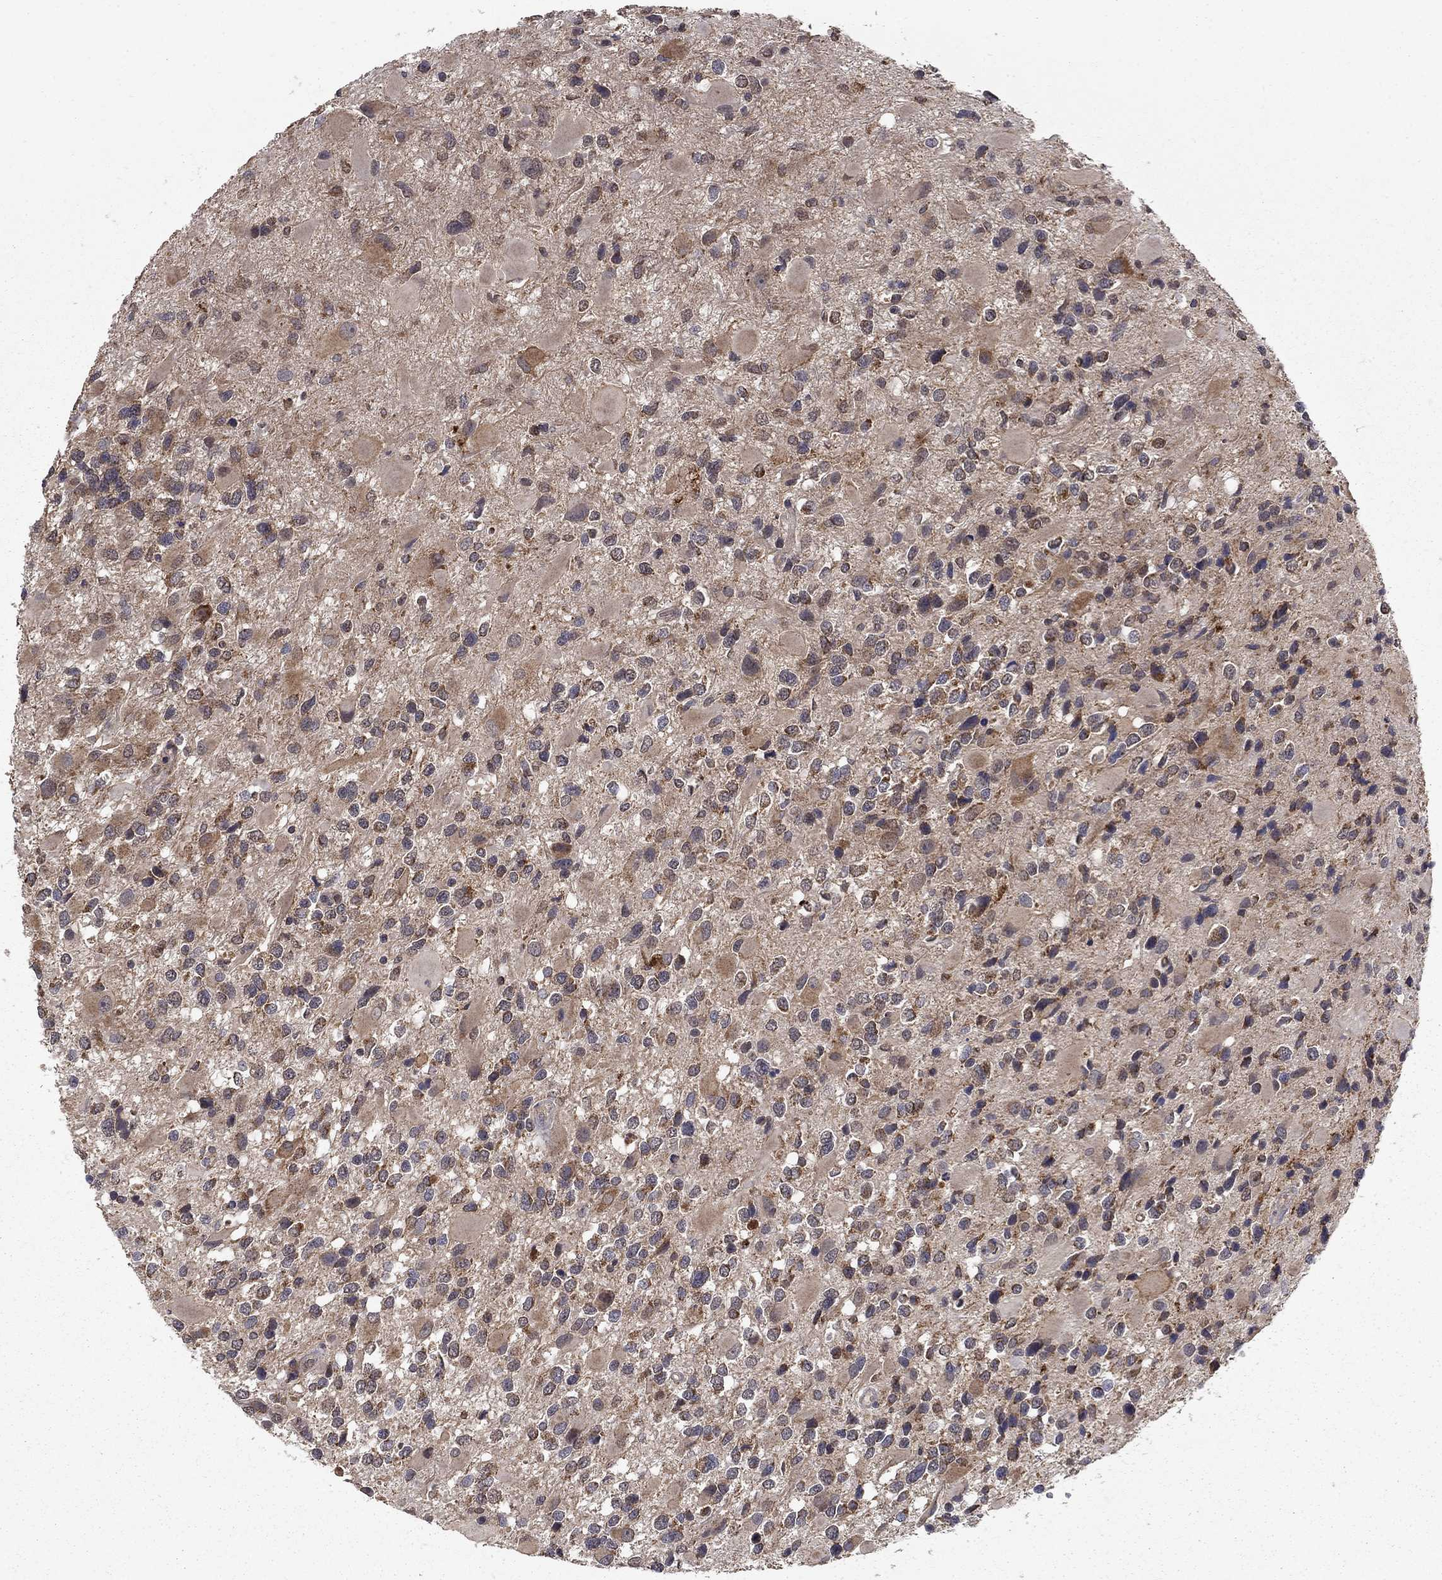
{"staining": {"intensity": "moderate", "quantity": "25%-75%", "location": "cytoplasmic/membranous"}, "tissue": "glioma", "cell_type": "Tumor cells", "image_type": "cancer", "snomed": [{"axis": "morphology", "description": "Glioma, malignant, Low grade"}, {"axis": "topography", "description": "Brain"}], "caption": "The photomicrograph exhibits staining of malignant low-grade glioma, revealing moderate cytoplasmic/membranous protein staining (brown color) within tumor cells.", "gene": "SLC2A13", "patient": {"sex": "female", "age": 32}}